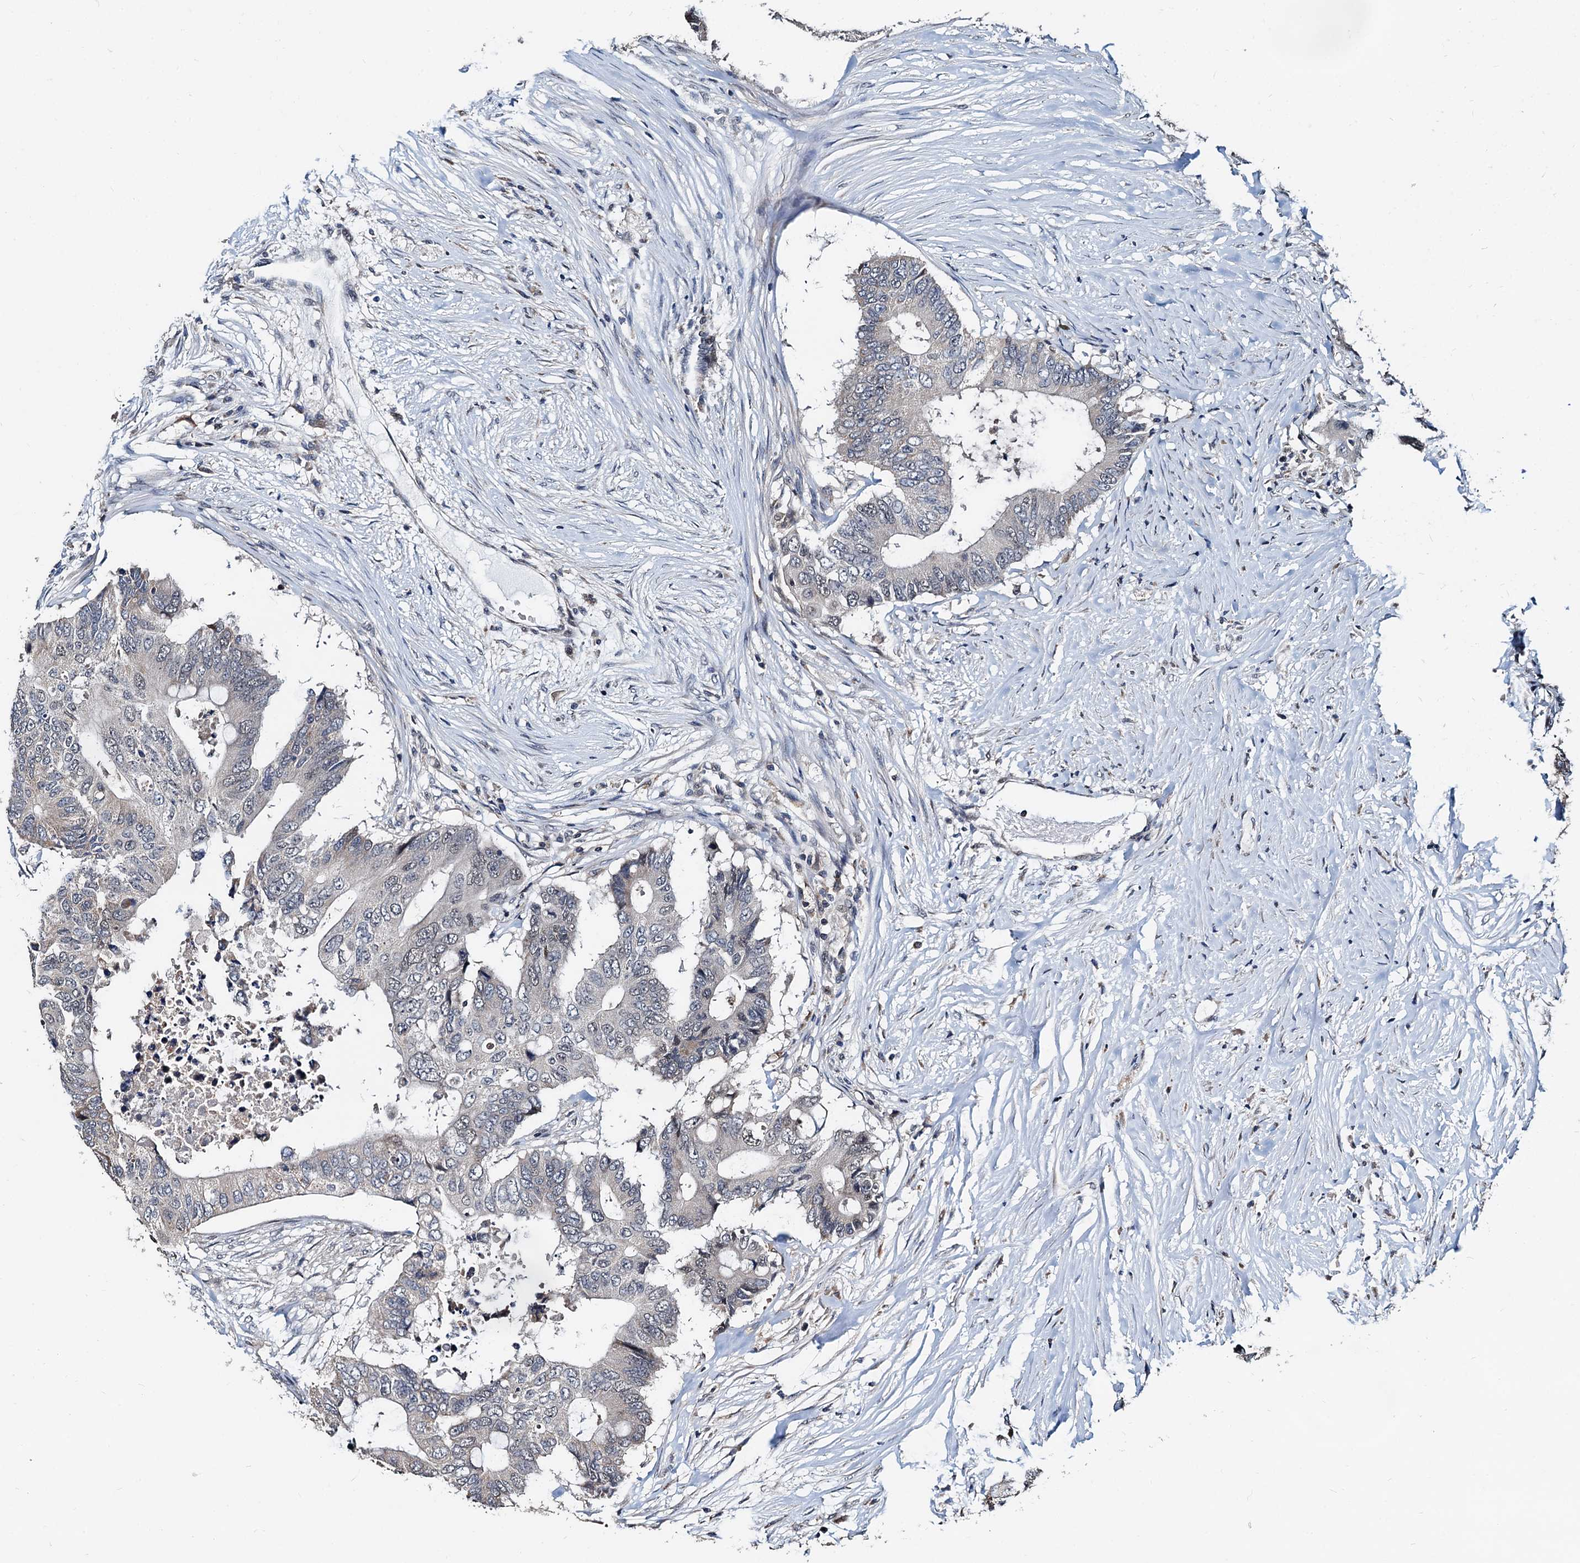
{"staining": {"intensity": "negative", "quantity": "none", "location": "none"}, "tissue": "colorectal cancer", "cell_type": "Tumor cells", "image_type": "cancer", "snomed": [{"axis": "morphology", "description": "Adenocarcinoma, NOS"}, {"axis": "topography", "description": "Colon"}], "caption": "Tumor cells are negative for brown protein staining in colorectal cancer. (DAB immunohistochemistry (IHC) with hematoxylin counter stain).", "gene": "MCMBP", "patient": {"sex": "male", "age": 71}}